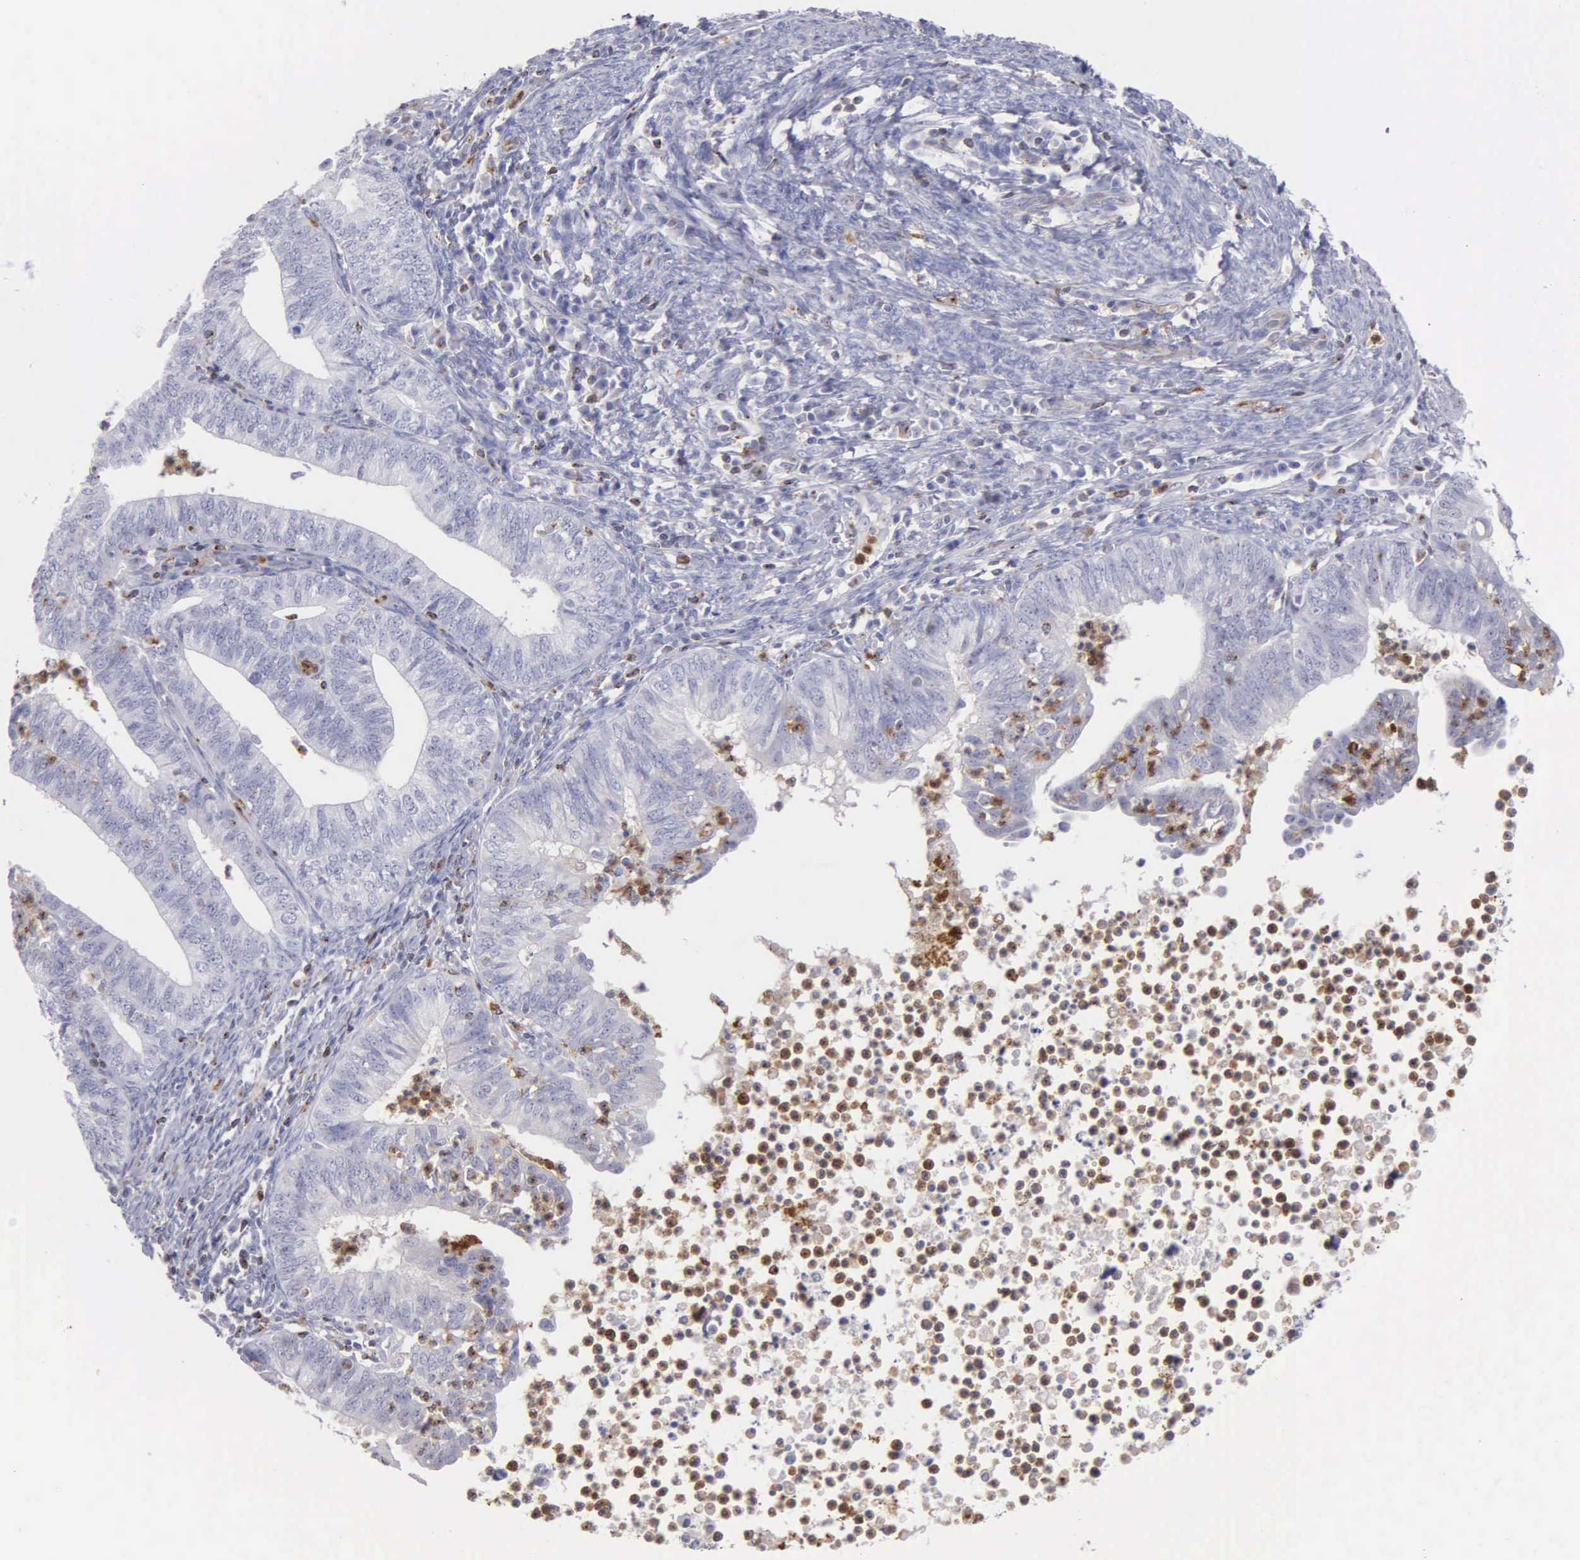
{"staining": {"intensity": "negative", "quantity": "none", "location": "none"}, "tissue": "endometrial cancer", "cell_type": "Tumor cells", "image_type": "cancer", "snomed": [{"axis": "morphology", "description": "Adenocarcinoma, NOS"}, {"axis": "topography", "description": "Endometrium"}], "caption": "A high-resolution micrograph shows IHC staining of adenocarcinoma (endometrial), which reveals no significant staining in tumor cells.", "gene": "SRGN", "patient": {"sex": "female", "age": 66}}